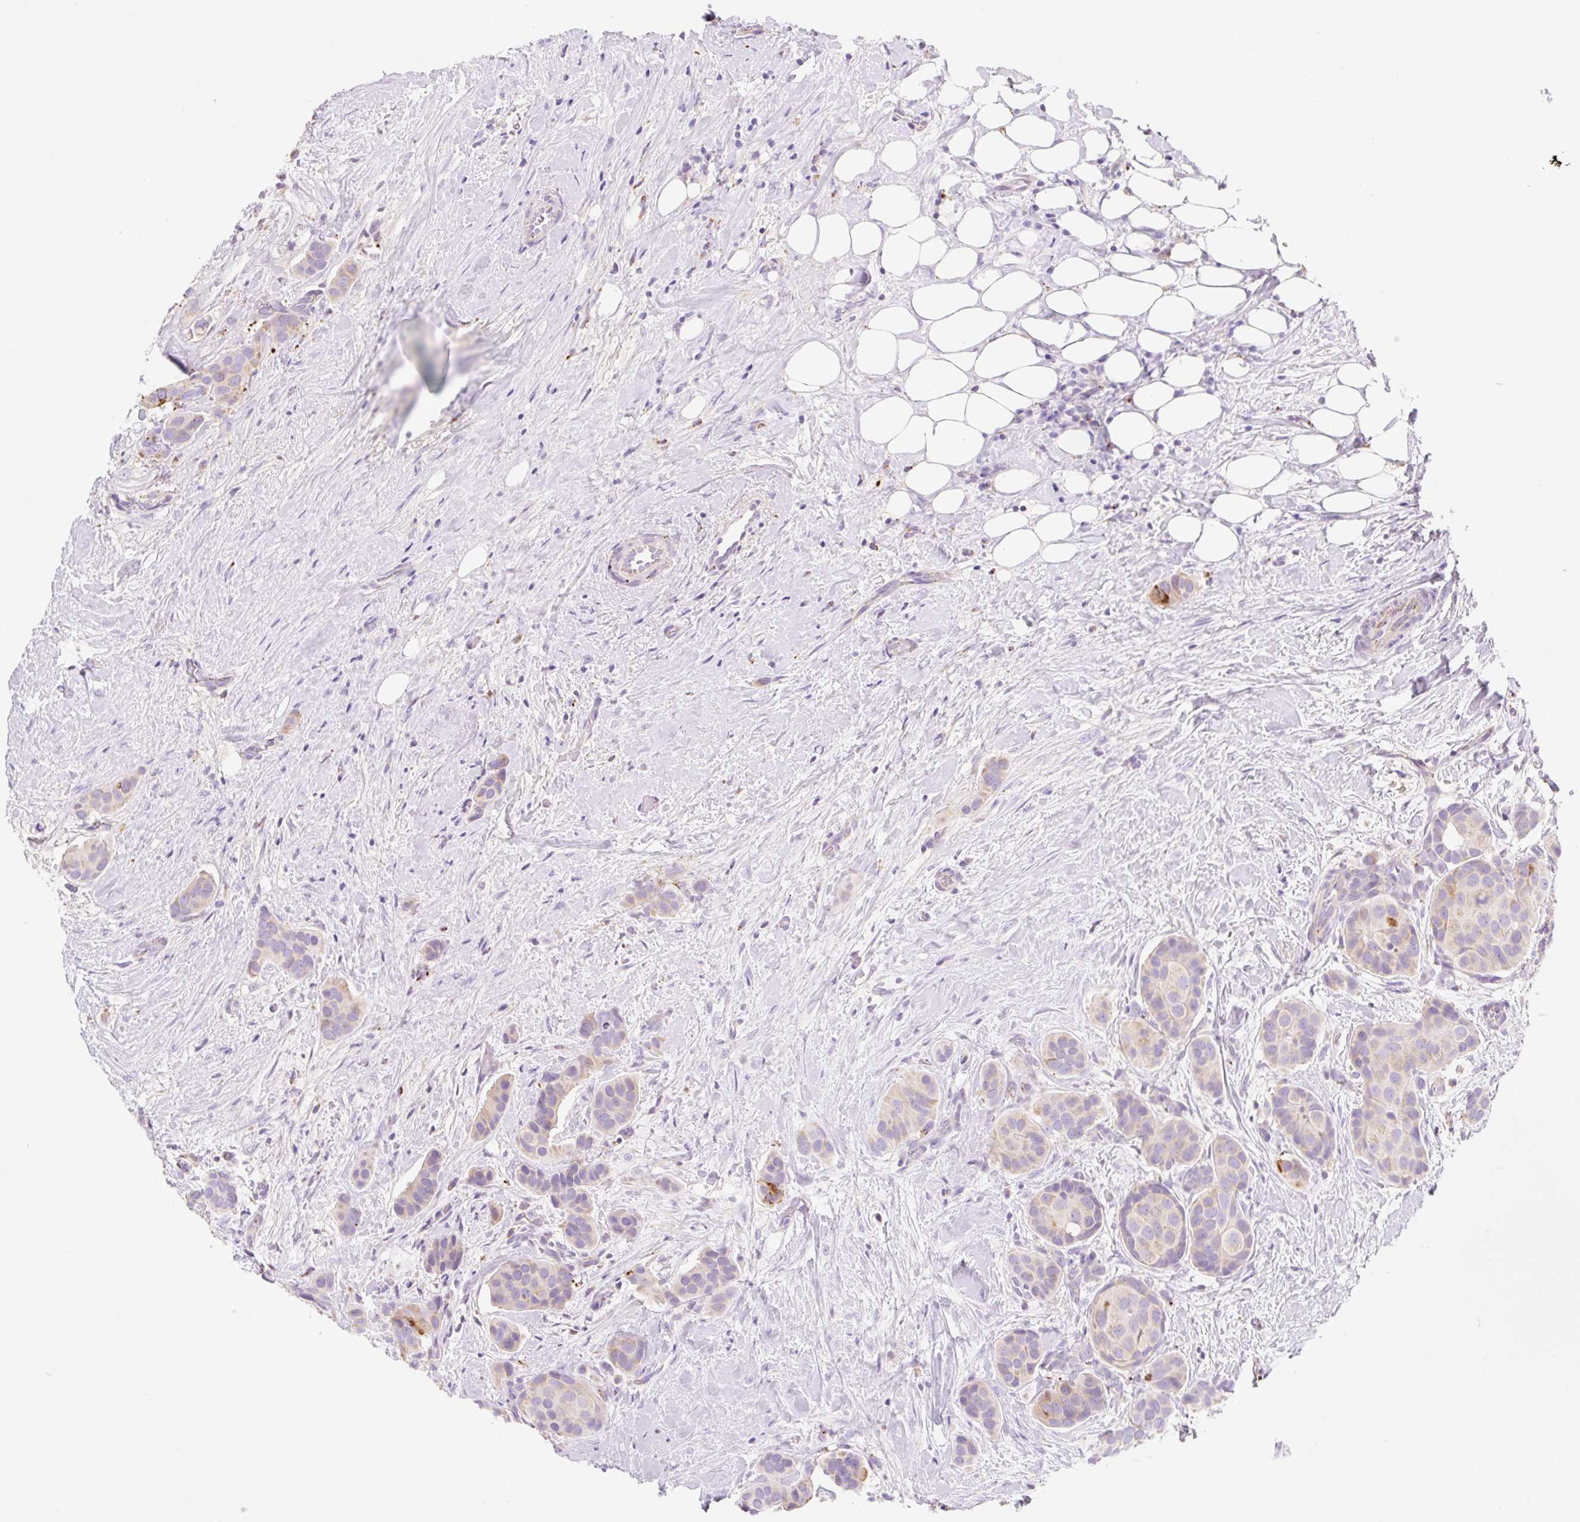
{"staining": {"intensity": "strong", "quantity": "<25%", "location": "cytoplasmic/membranous"}, "tissue": "breast cancer", "cell_type": "Tumor cells", "image_type": "cancer", "snomed": [{"axis": "morphology", "description": "Duct carcinoma"}, {"axis": "topography", "description": "Breast"}], "caption": "IHC of breast cancer demonstrates medium levels of strong cytoplasmic/membranous positivity in about <25% of tumor cells.", "gene": "CLEC3A", "patient": {"sex": "female", "age": 70}}